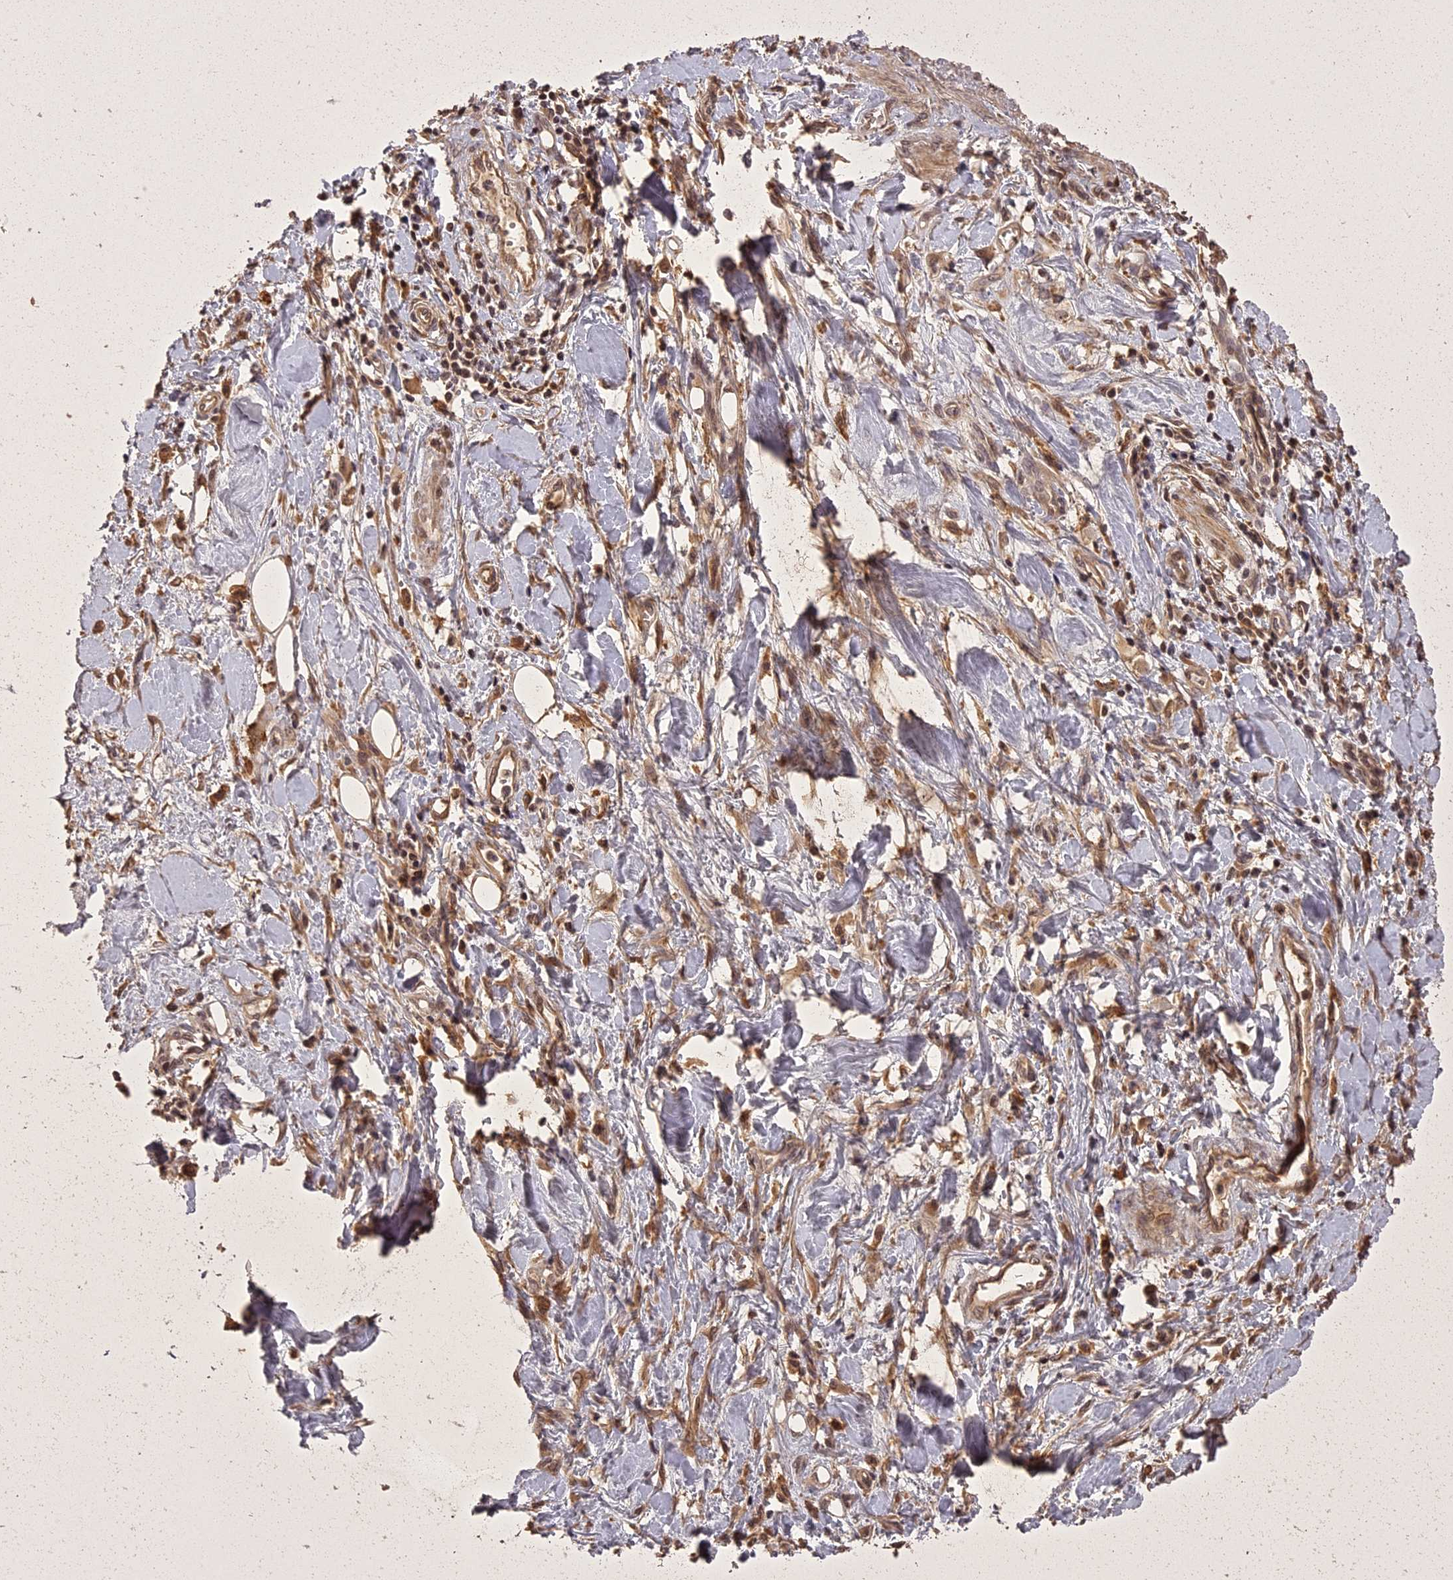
{"staining": {"intensity": "moderate", "quantity": ">75%", "location": "cytoplasmic/membranous,nuclear"}, "tissue": "stomach cancer", "cell_type": "Tumor cells", "image_type": "cancer", "snomed": [{"axis": "morphology", "description": "Adenocarcinoma, NOS"}, {"axis": "topography", "description": "Stomach, upper"}], "caption": "A medium amount of moderate cytoplasmic/membranous and nuclear staining is seen in about >75% of tumor cells in stomach adenocarcinoma tissue. (DAB IHC with brightfield microscopy, high magnification).", "gene": "ING5", "patient": {"sex": "male", "age": 62}}